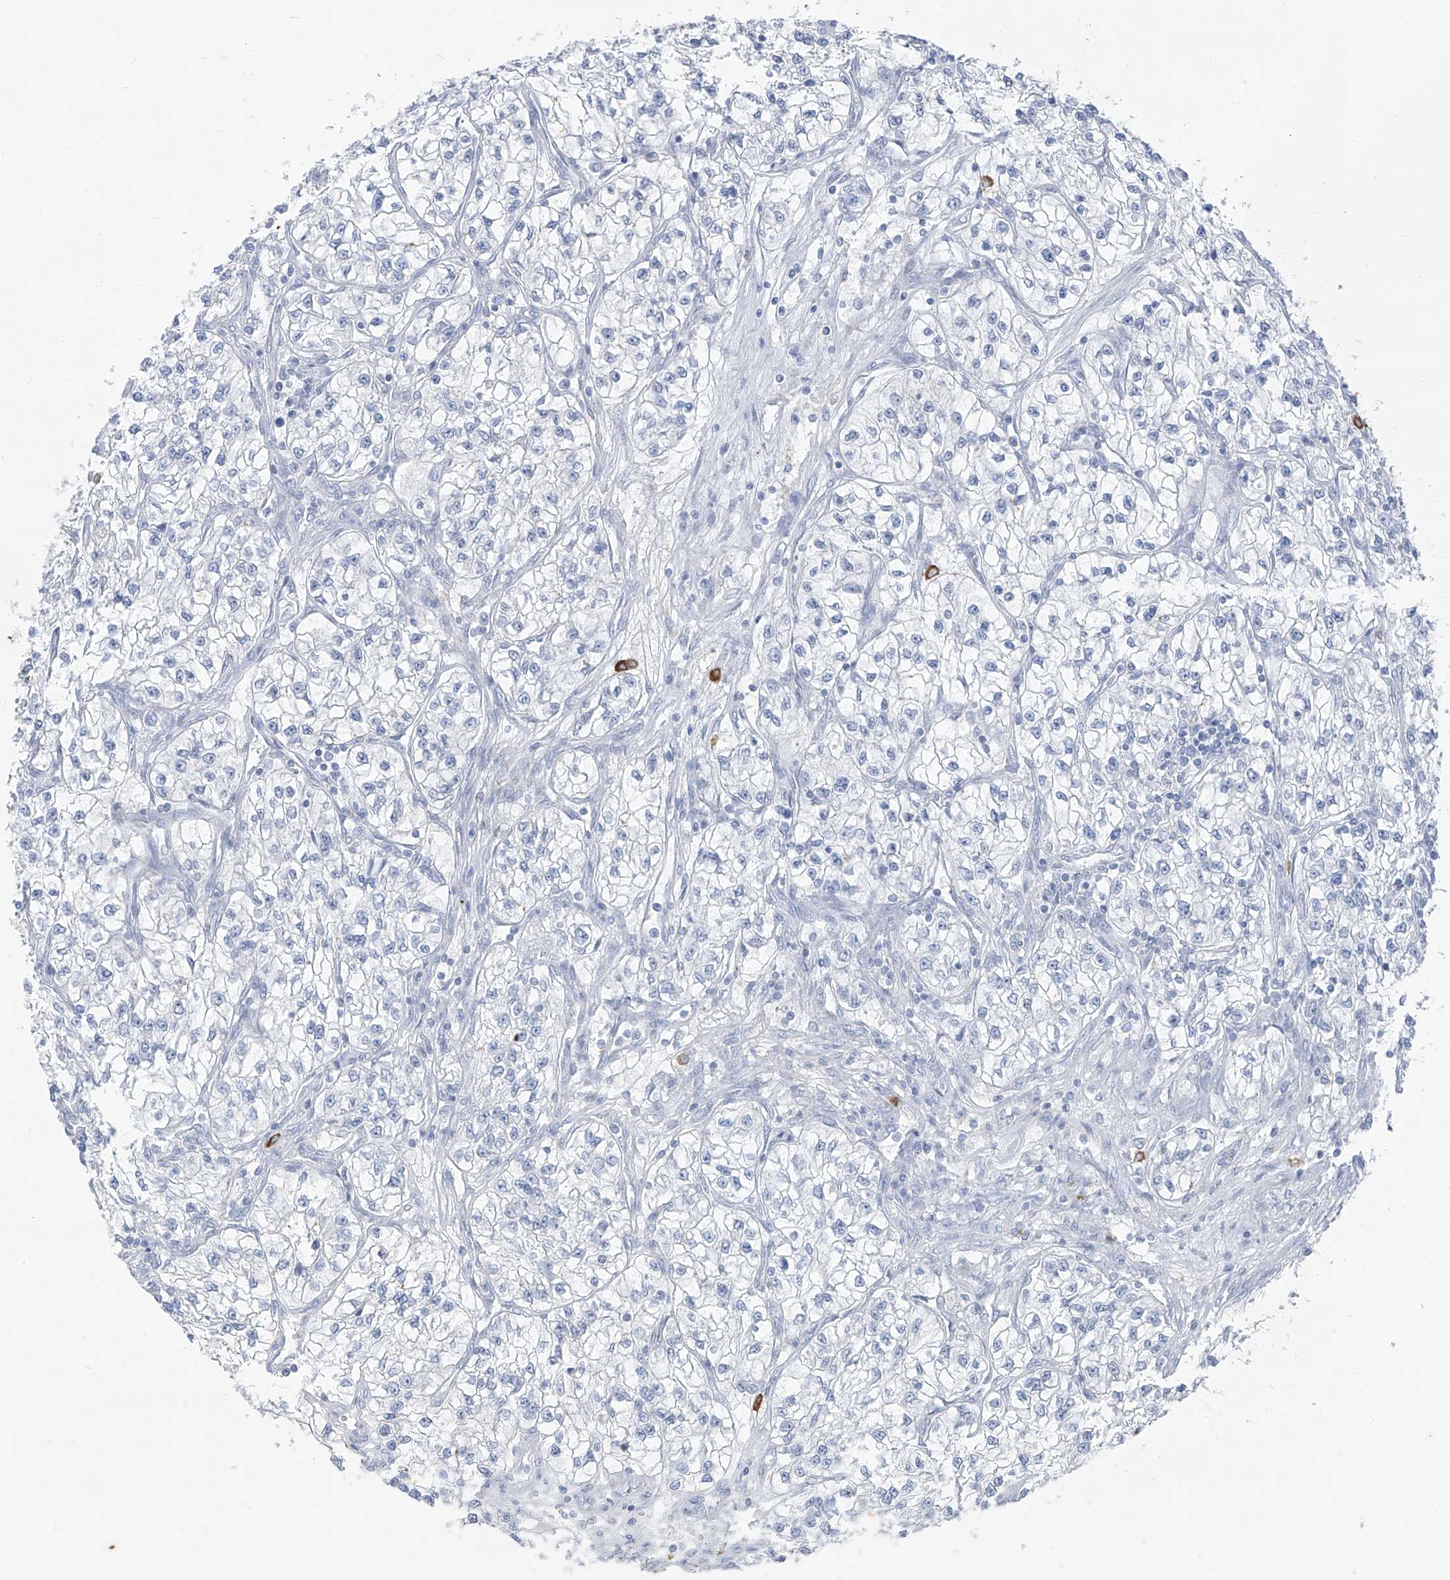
{"staining": {"intensity": "negative", "quantity": "none", "location": "none"}, "tissue": "renal cancer", "cell_type": "Tumor cells", "image_type": "cancer", "snomed": [{"axis": "morphology", "description": "Adenocarcinoma, NOS"}, {"axis": "topography", "description": "Kidney"}], "caption": "Immunohistochemistry (IHC) of renal cancer (adenocarcinoma) reveals no positivity in tumor cells. Nuclei are stained in blue.", "gene": "CX3CR1", "patient": {"sex": "female", "age": 57}}